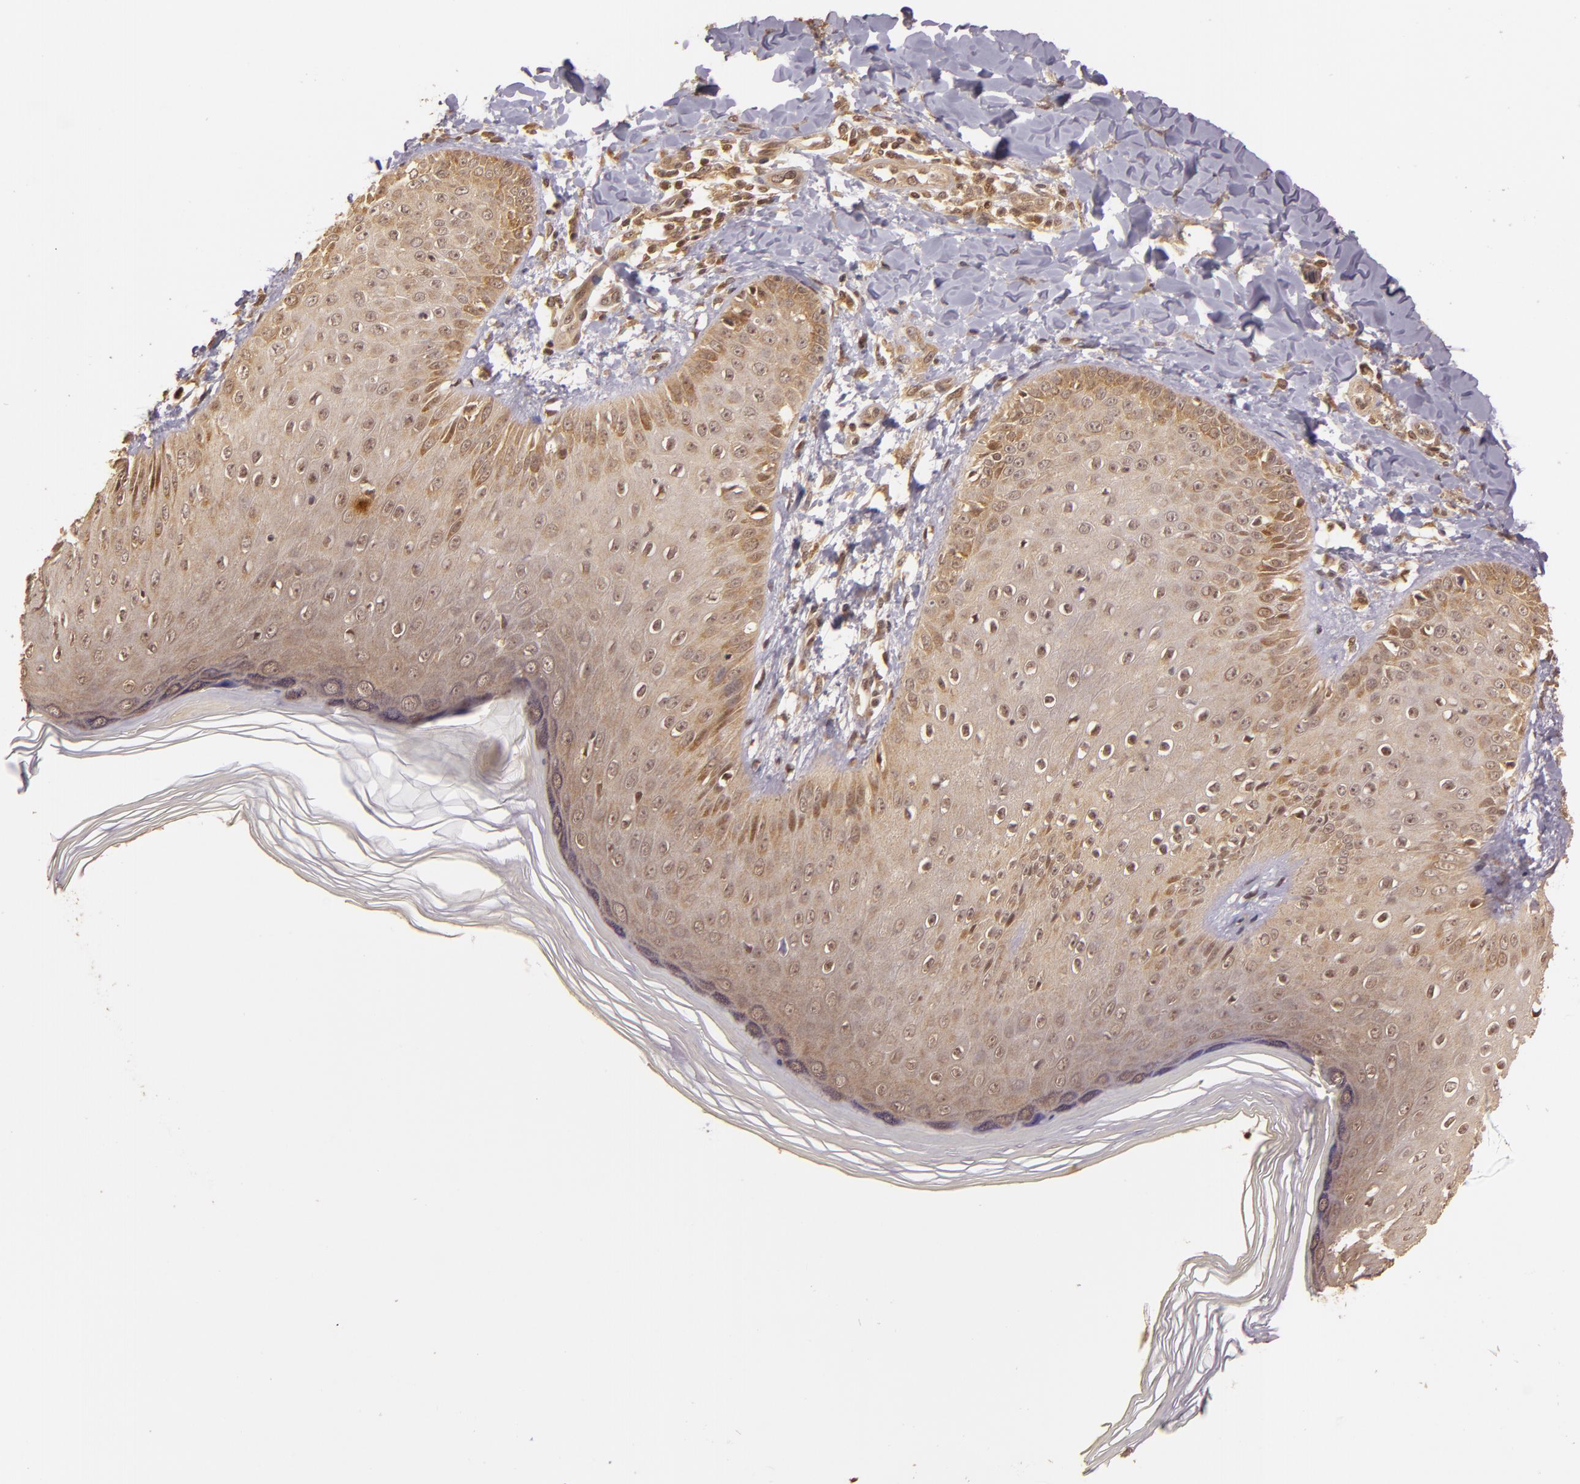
{"staining": {"intensity": "moderate", "quantity": ">75%", "location": "cytoplasmic/membranous,nuclear"}, "tissue": "skin", "cell_type": "Epidermal cells", "image_type": "normal", "snomed": [{"axis": "morphology", "description": "Normal tissue, NOS"}, {"axis": "morphology", "description": "Inflammation, NOS"}, {"axis": "topography", "description": "Soft tissue"}, {"axis": "topography", "description": "Anal"}], "caption": "Immunohistochemical staining of normal skin demonstrates medium levels of moderate cytoplasmic/membranous,nuclear staining in about >75% of epidermal cells. (IHC, brightfield microscopy, high magnification).", "gene": "TXNRD2", "patient": {"sex": "female", "age": 15}}